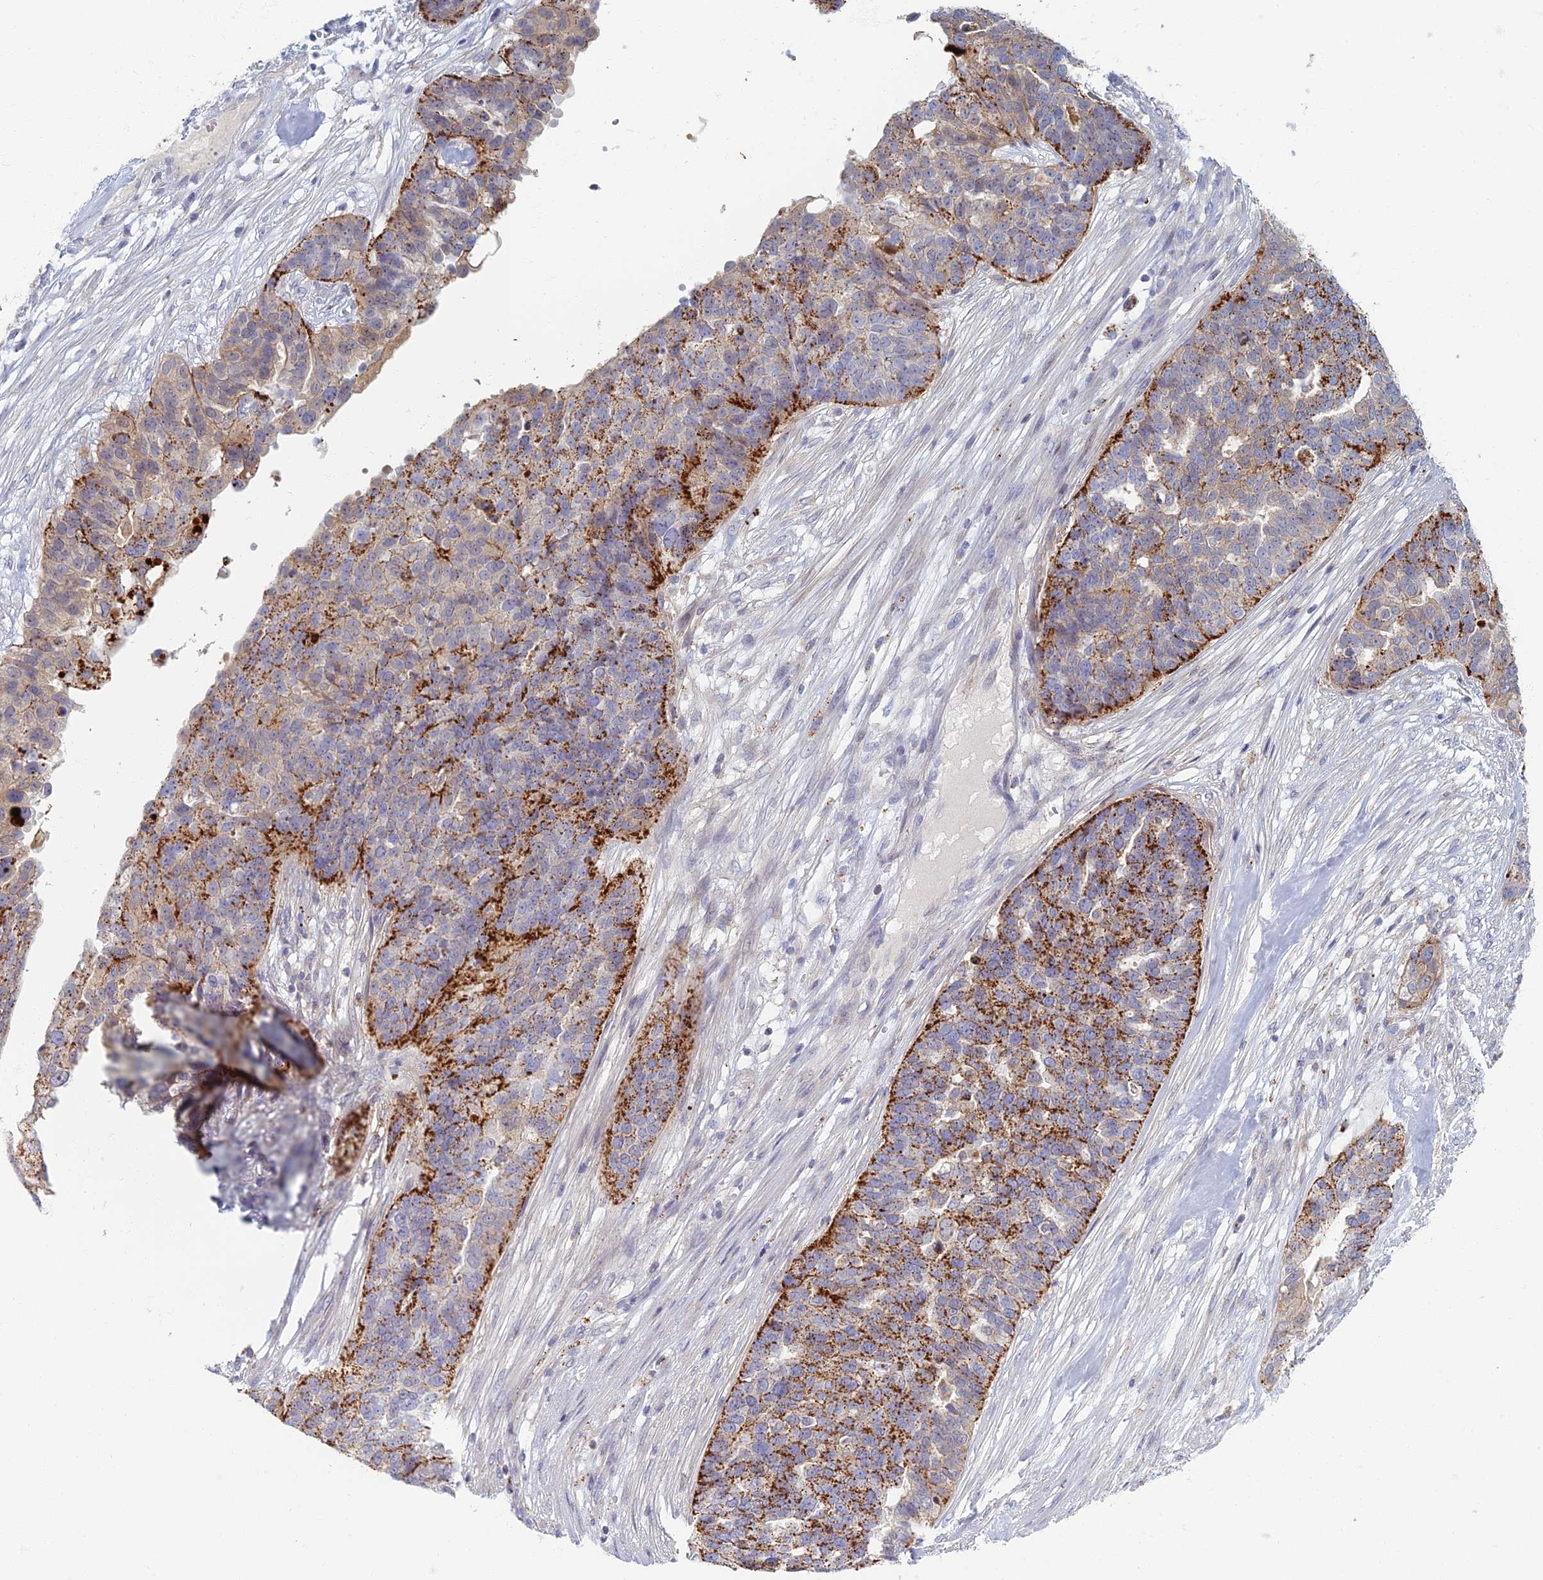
{"staining": {"intensity": "moderate", "quantity": ">75%", "location": "cytoplasmic/membranous"}, "tissue": "ovarian cancer", "cell_type": "Tumor cells", "image_type": "cancer", "snomed": [{"axis": "morphology", "description": "Cystadenocarcinoma, serous, NOS"}, {"axis": "topography", "description": "Ovary"}], "caption": "Brown immunohistochemical staining in human serous cystadenocarcinoma (ovarian) displays moderate cytoplasmic/membranous staining in about >75% of tumor cells.", "gene": "CHMP4B", "patient": {"sex": "female", "age": 59}}